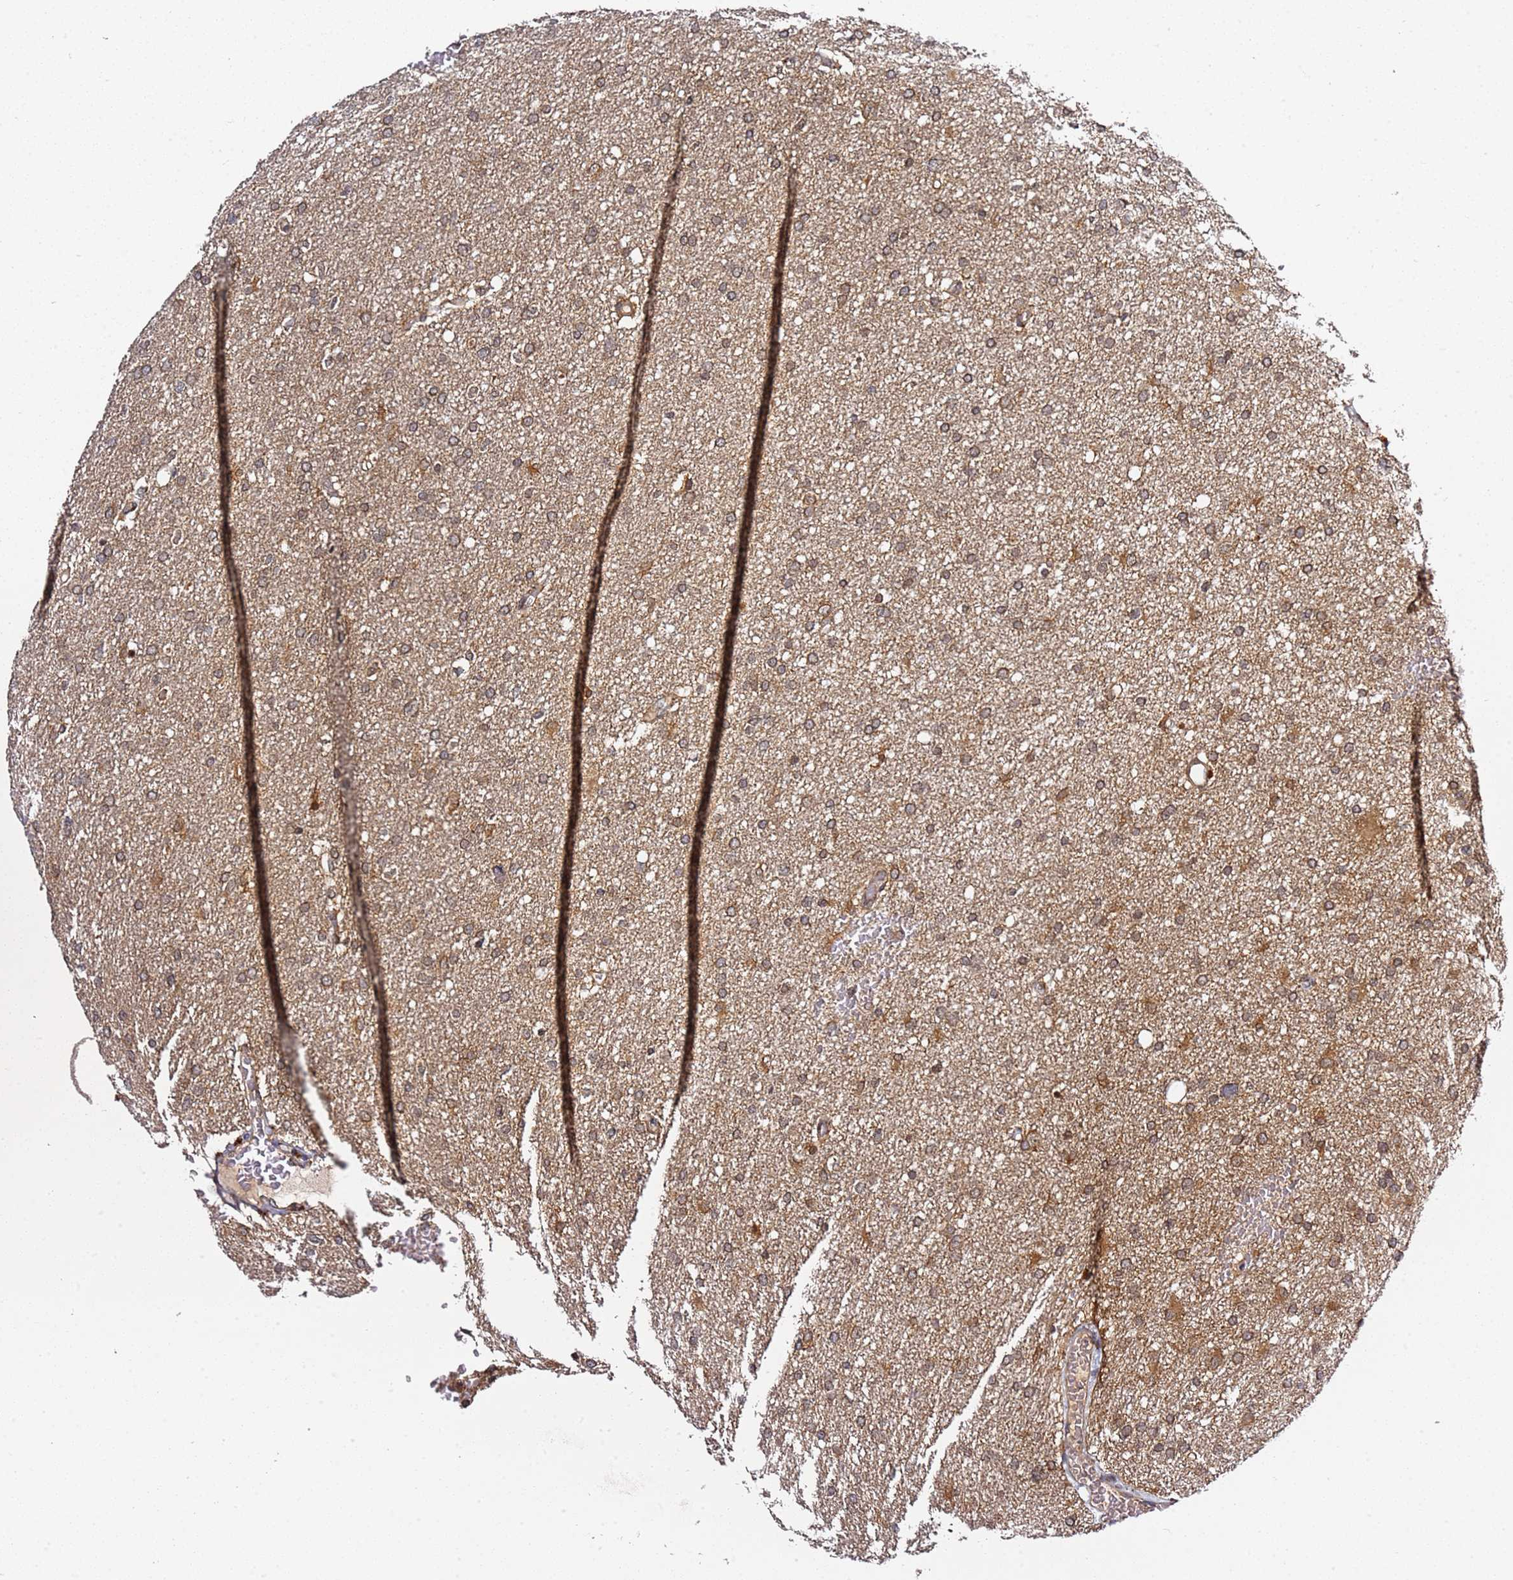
{"staining": {"intensity": "moderate", "quantity": "25%-75%", "location": "cytoplasmic/membranous"}, "tissue": "glioma", "cell_type": "Tumor cells", "image_type": "cancer", "snomed": [{"axis": "morphology", "description": "Glioma, malignant, High grade"}, {"axis": "topography", "description": "Cerebral cortex"}], "caption": "Malignant glioma (high-grade) stained with immunohistochemistry exhibits moderate cytoplasmic/membranous staining in about 25%-75% of tumor cells.", "gene": "PRKAB2", "patient": {"sex": "female", "age": 36}}